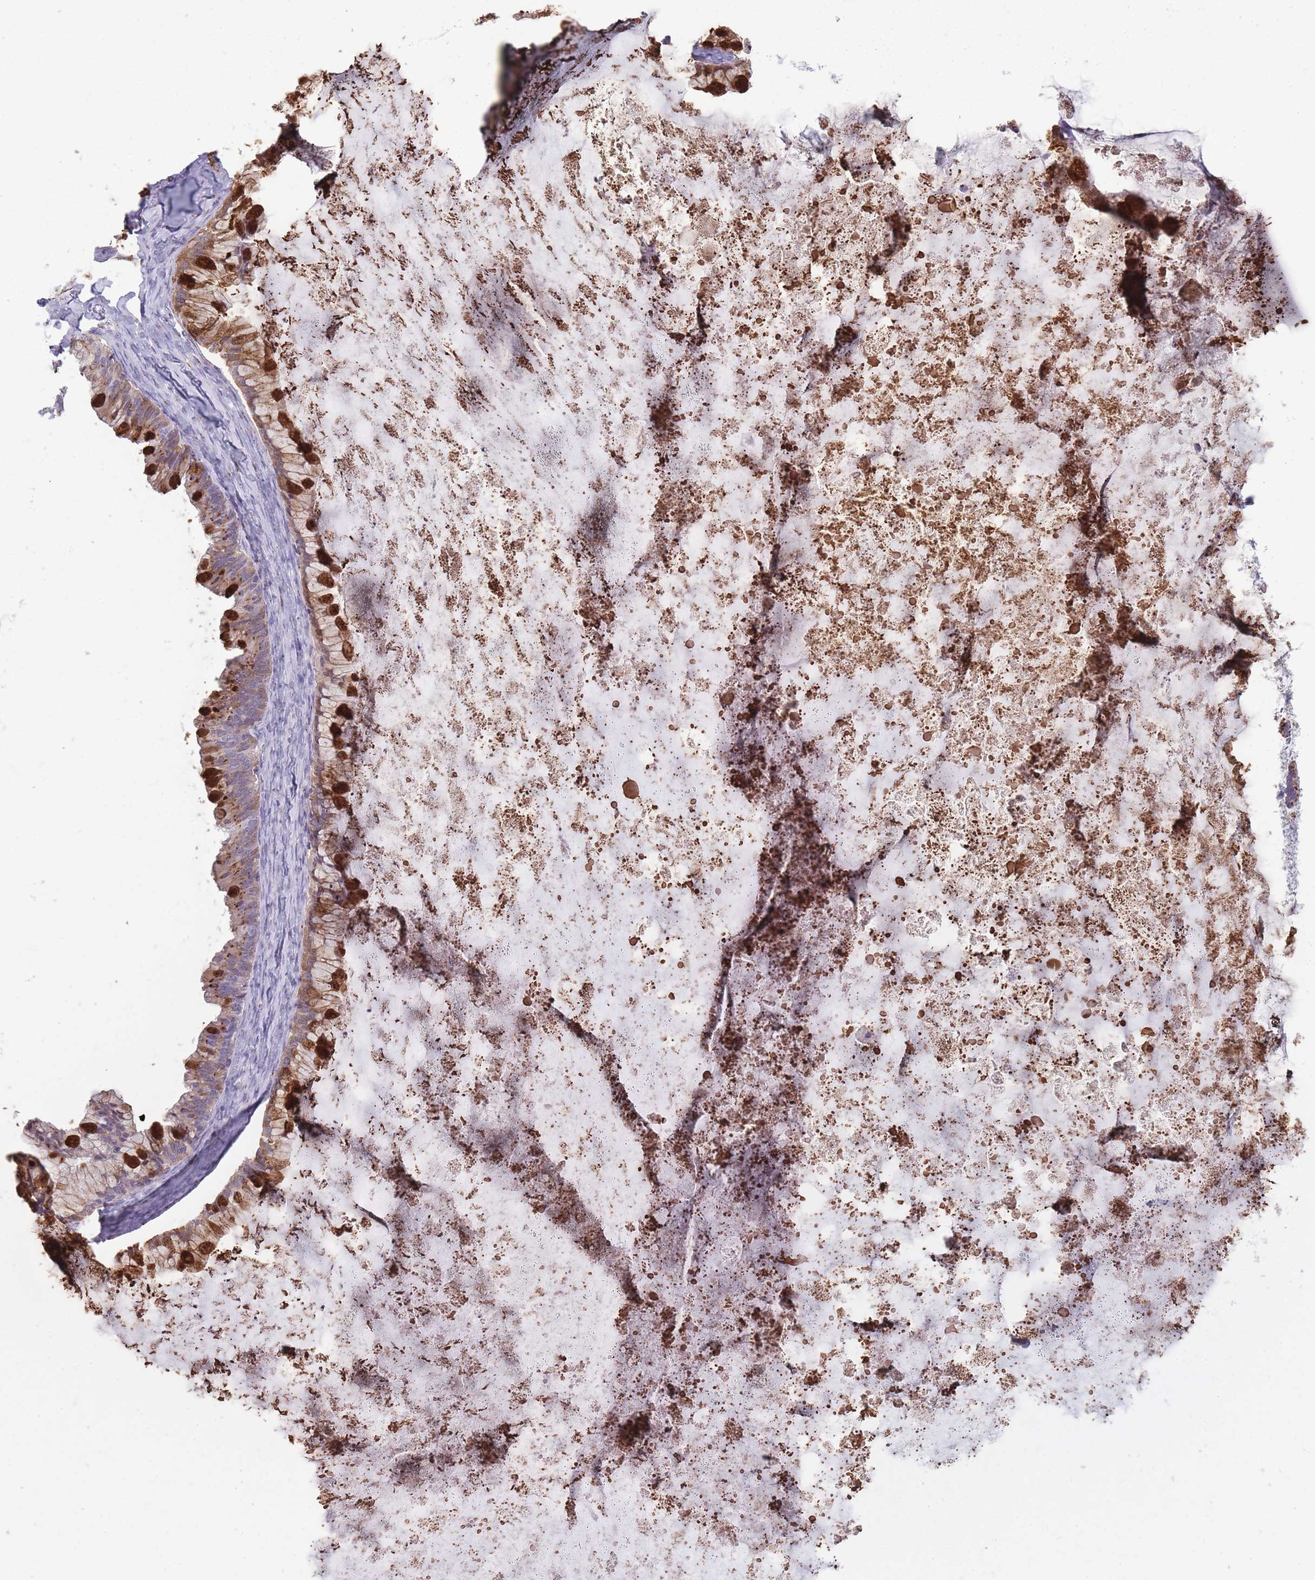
{"staining": {"intensity": "strong", "quantity": ">75%", "location": "cytoplasmic/membranous"}, "tissue": "ovarian cancer", "cell_type": "Tumor cells", "image_type": "cancer", "snomed": [{"axis": "morphology", "description": "Cystadenocarcinoma, mucinous, NOS"}, {"axis": "topography", "description": "Ovary"}], "caption": "Tumor cells reveal high levels of strong cytoplasmic/membranous staining in about >75% of cells in human mucinous cystadenocarcinoma (ovarian).", "gene": "B4GALT2", "patient": {"sex": "female", "age": 35}}